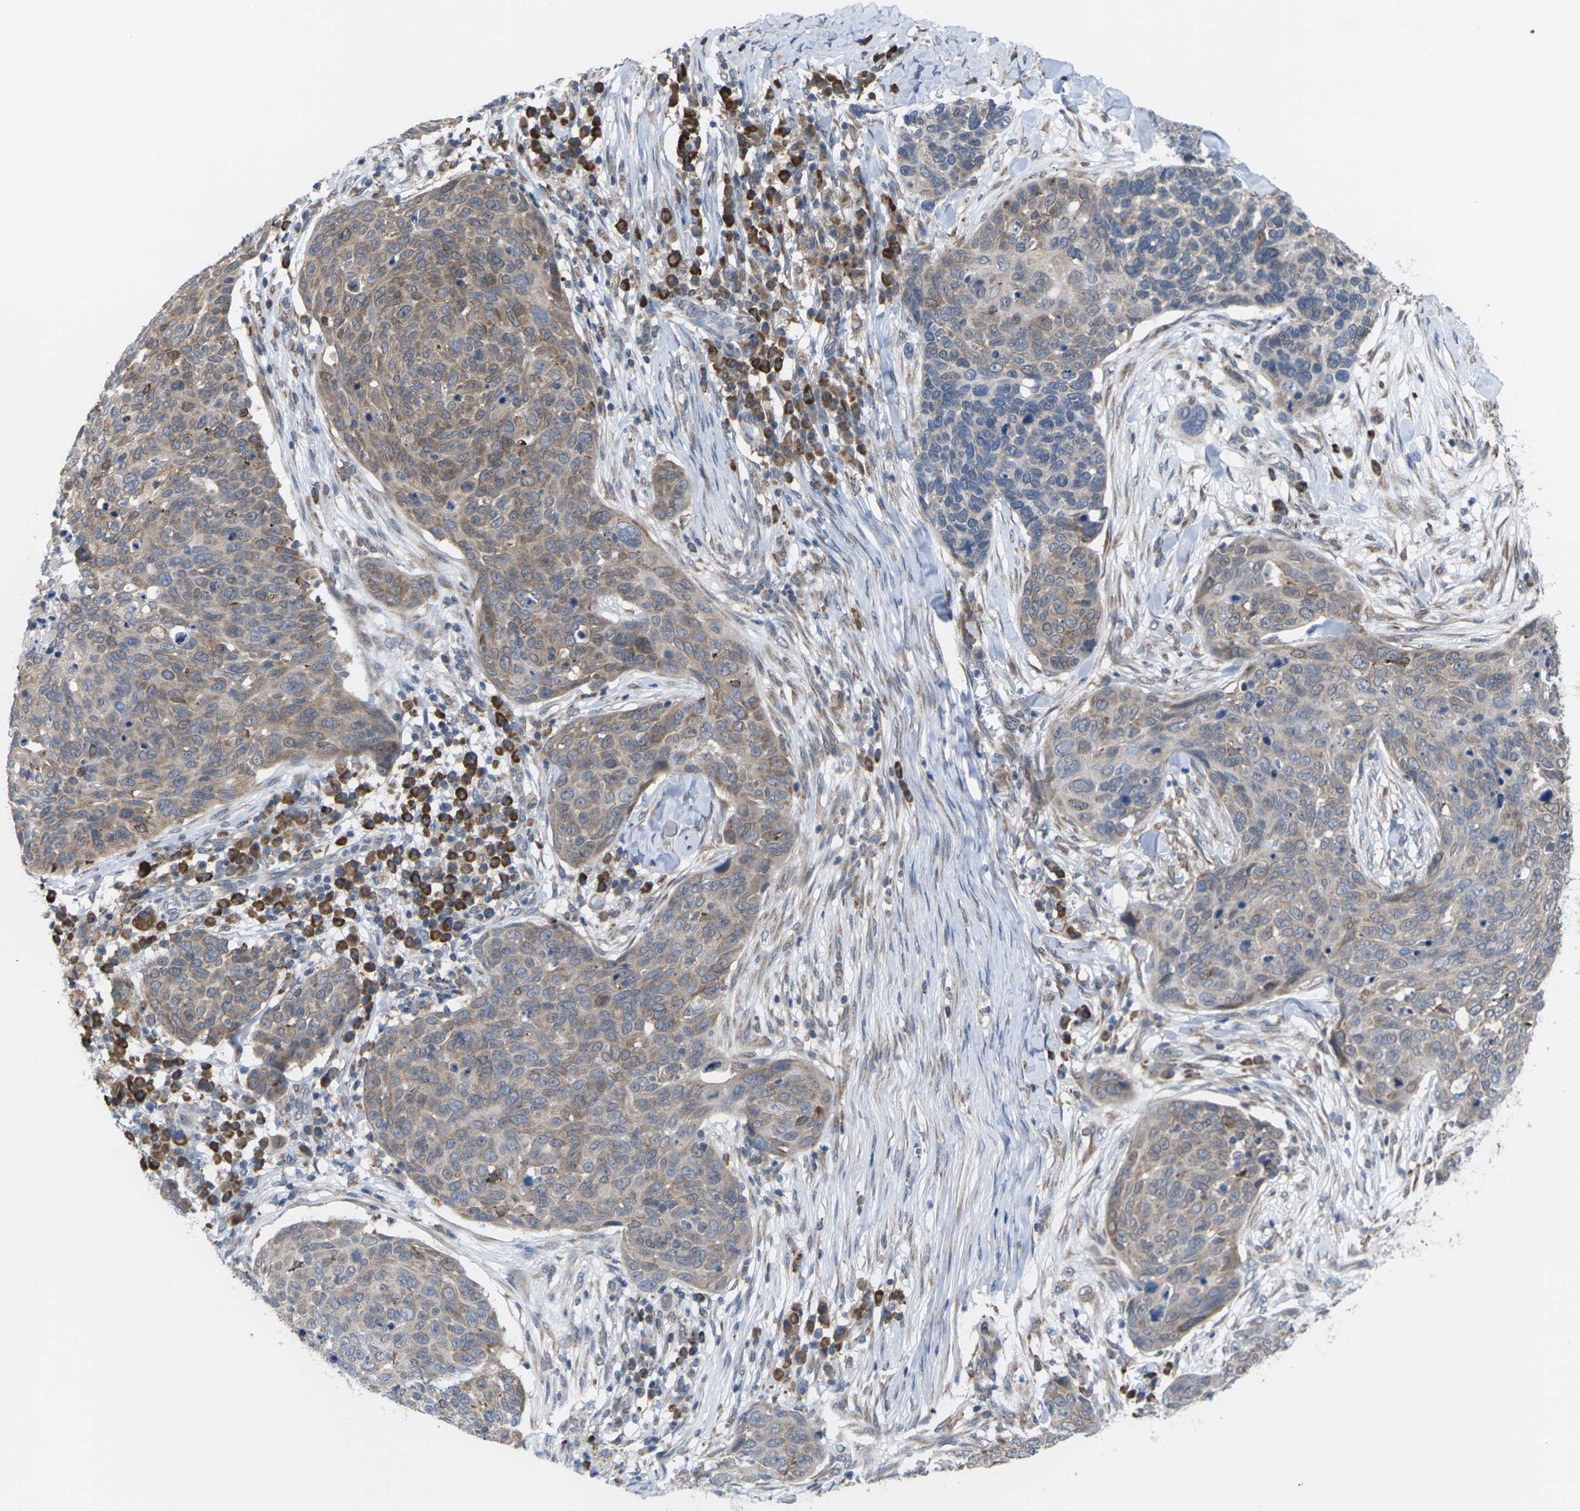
{"staining": {"intensity": "weak", "quantity": "<25%", "location": "cytoplasmic/membranous"}, "tissue": "skin cancer", "cell_type": "Tumor cells", "image_type": "cancer", "snomed": [{"axis": "morphology", "description": "Squamous cell carcinoma in situ, NOS"}, {"axis": "morphology", "description": "Squamous cell carcinoma, NOS"}, {"axis": "topography", "description": "Skin"}], "caption": "There is no significant expression in tumor cells of skin cancer.", "gene": "PDZK1IP1", "patient": {"sex": "male", "age": 93}}